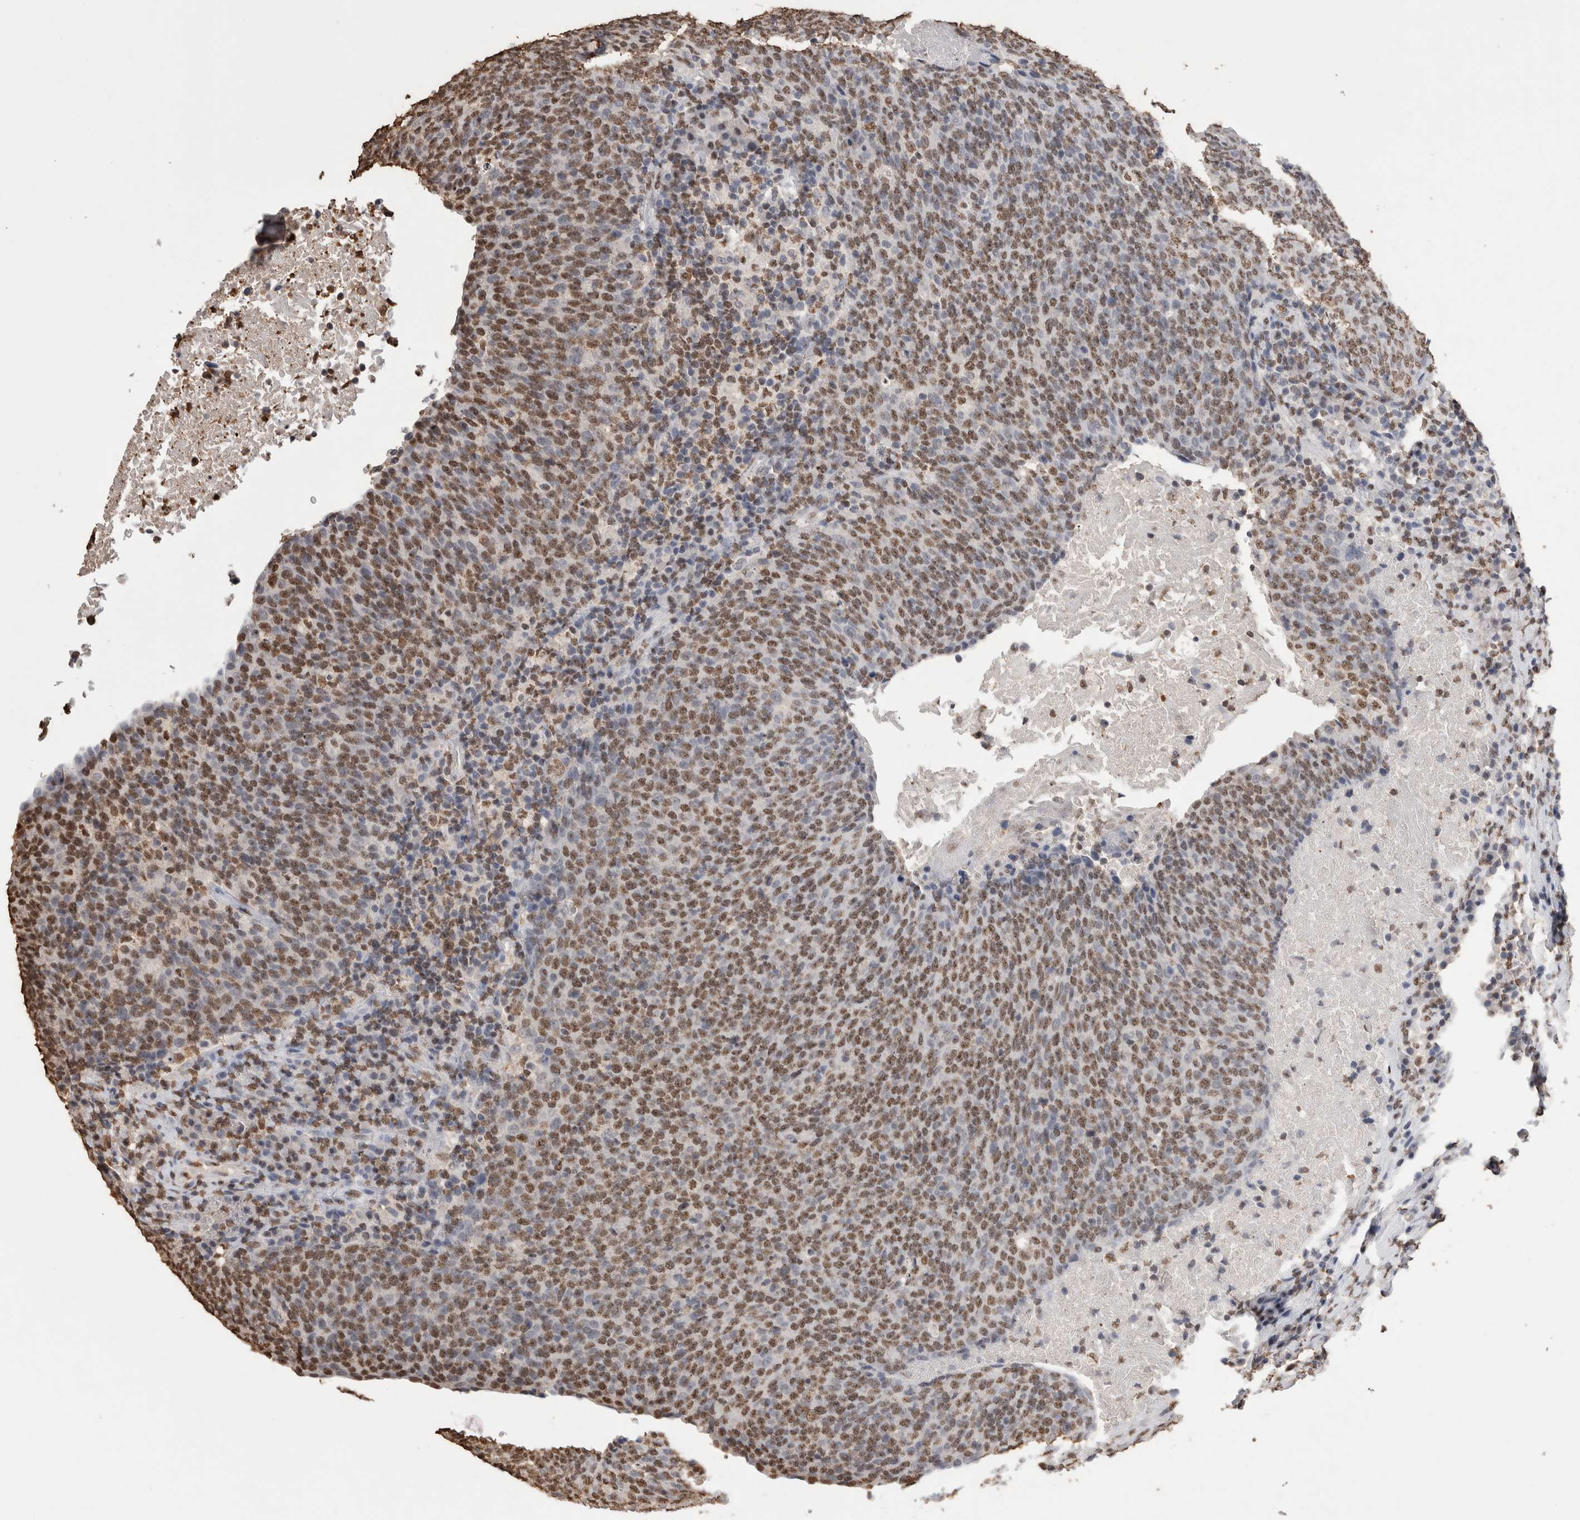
{"staining": {"intensity": "moderate", "quantity": ">75%", "location": "nuclear"}, "tissue": "head and neck cancer", "cell_type": "Tumor cells", "image_type": "cancer", "snomed": [{"axis": "morphology", "description": "Squamous cell carcinoma, NOS"}, {"axis": "morphology", "description": "Squamous cell carcinoma, metastatic, NOS"}, {"axis": "topography", "description": "Lymph node"}, {"axis": "topography", "description": "Head-Neck"}], "caption": "Head and neck metastatic squamous cell carcinoma tissue shows moderate nuclear positivity in approximately >75% of tumor cells", "gene": "NTHL1", "patient": {"sex": "male", "age": 62}}